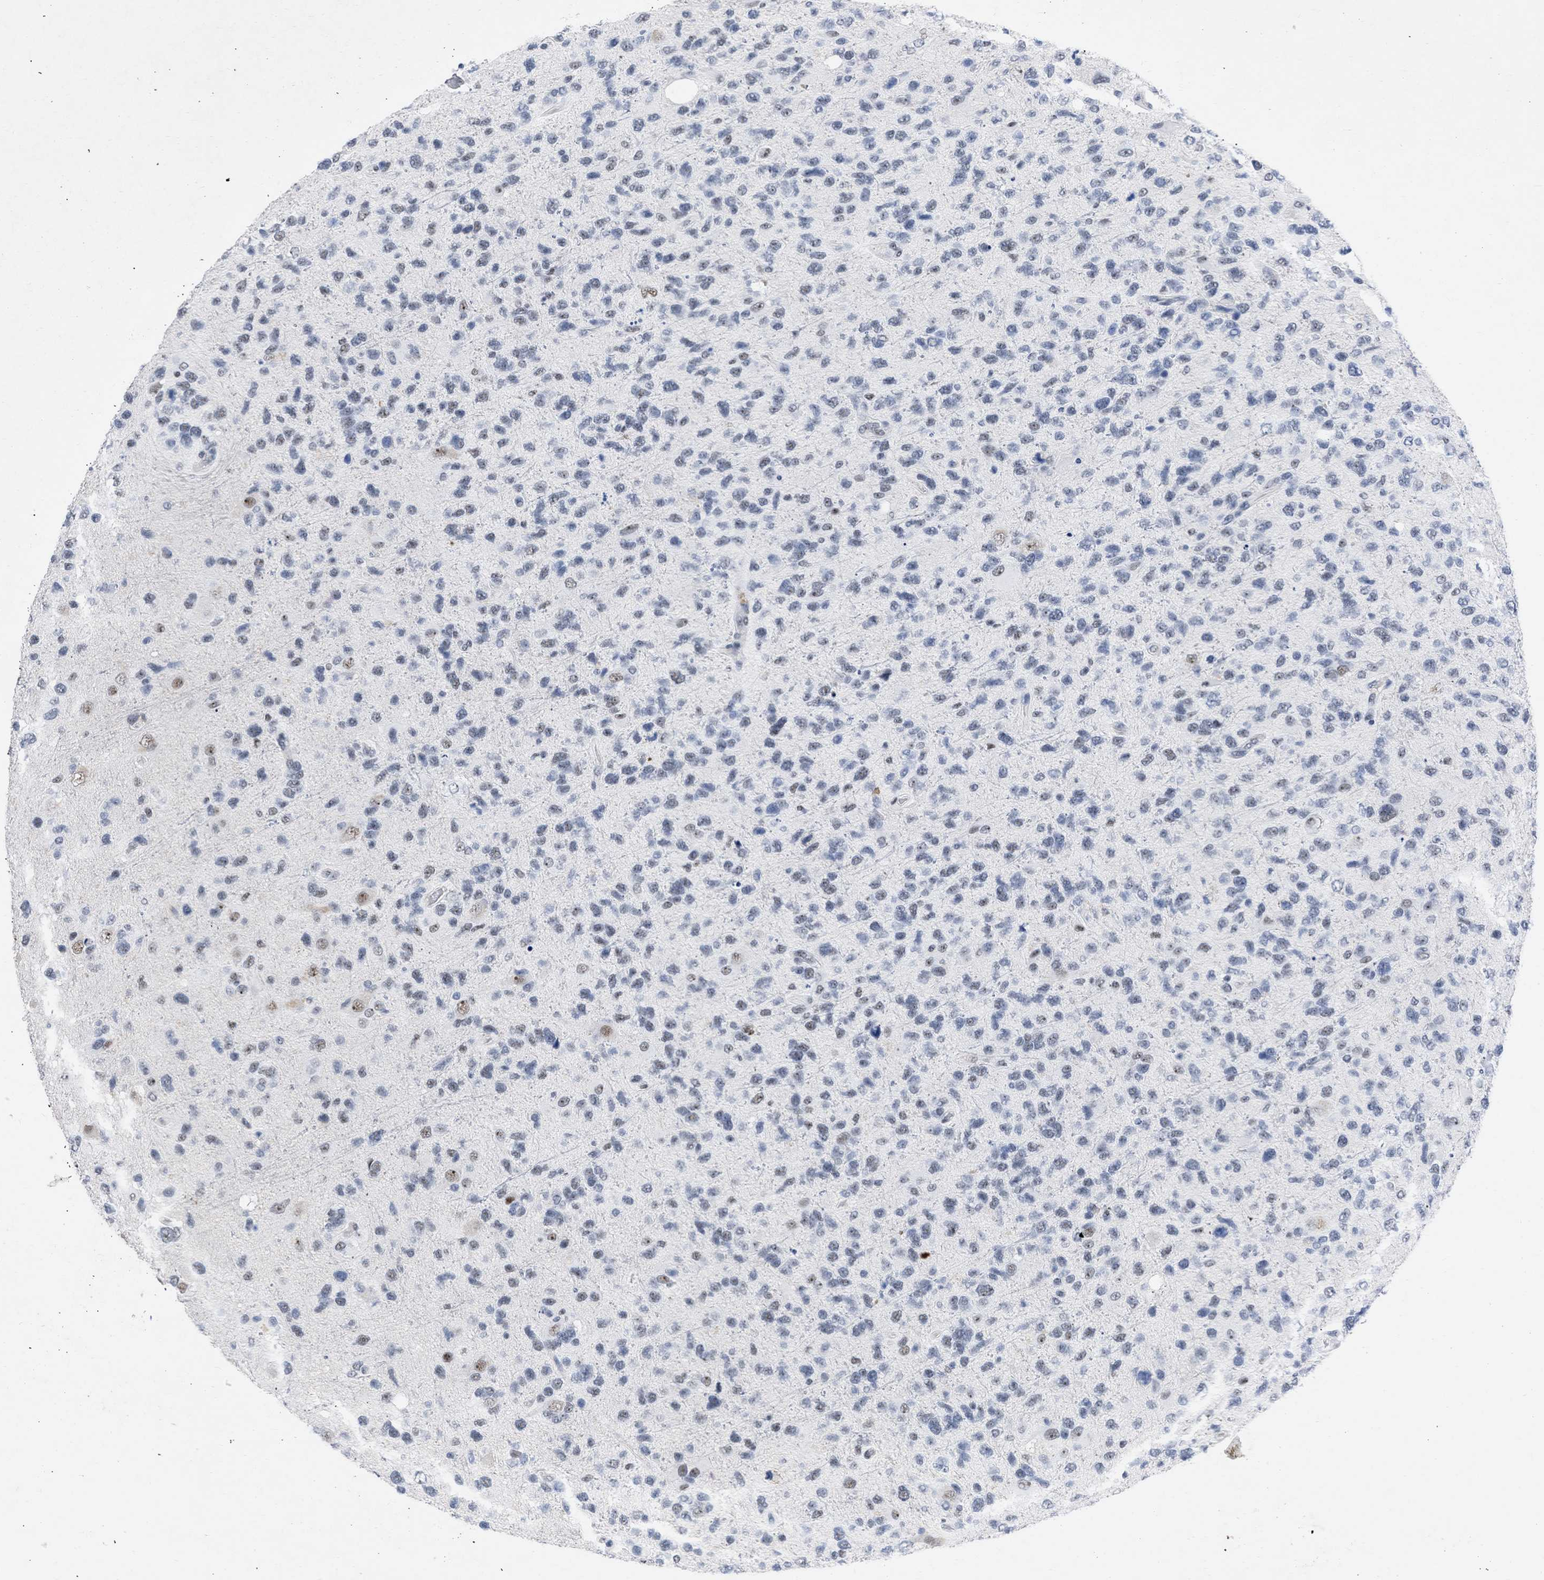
{"staining": {"intensity": "moderate", "quantity": "<25%", "location": "nuclear"}, "tissue": "glioma", "cell_type": "Tumor cells", "image_type": "cancer", "snomed": [{"axis": "morphology", "description": "Glioma, malignant, High grade"}, {"axis": "topography", "description": "Brain"}], "caption": "An image of glioma stained for a protein exhibits moderate nuclear brown staining in tumor cells.", "gene": "DDX41", "patient": {"sex": "female", "age": 58}}